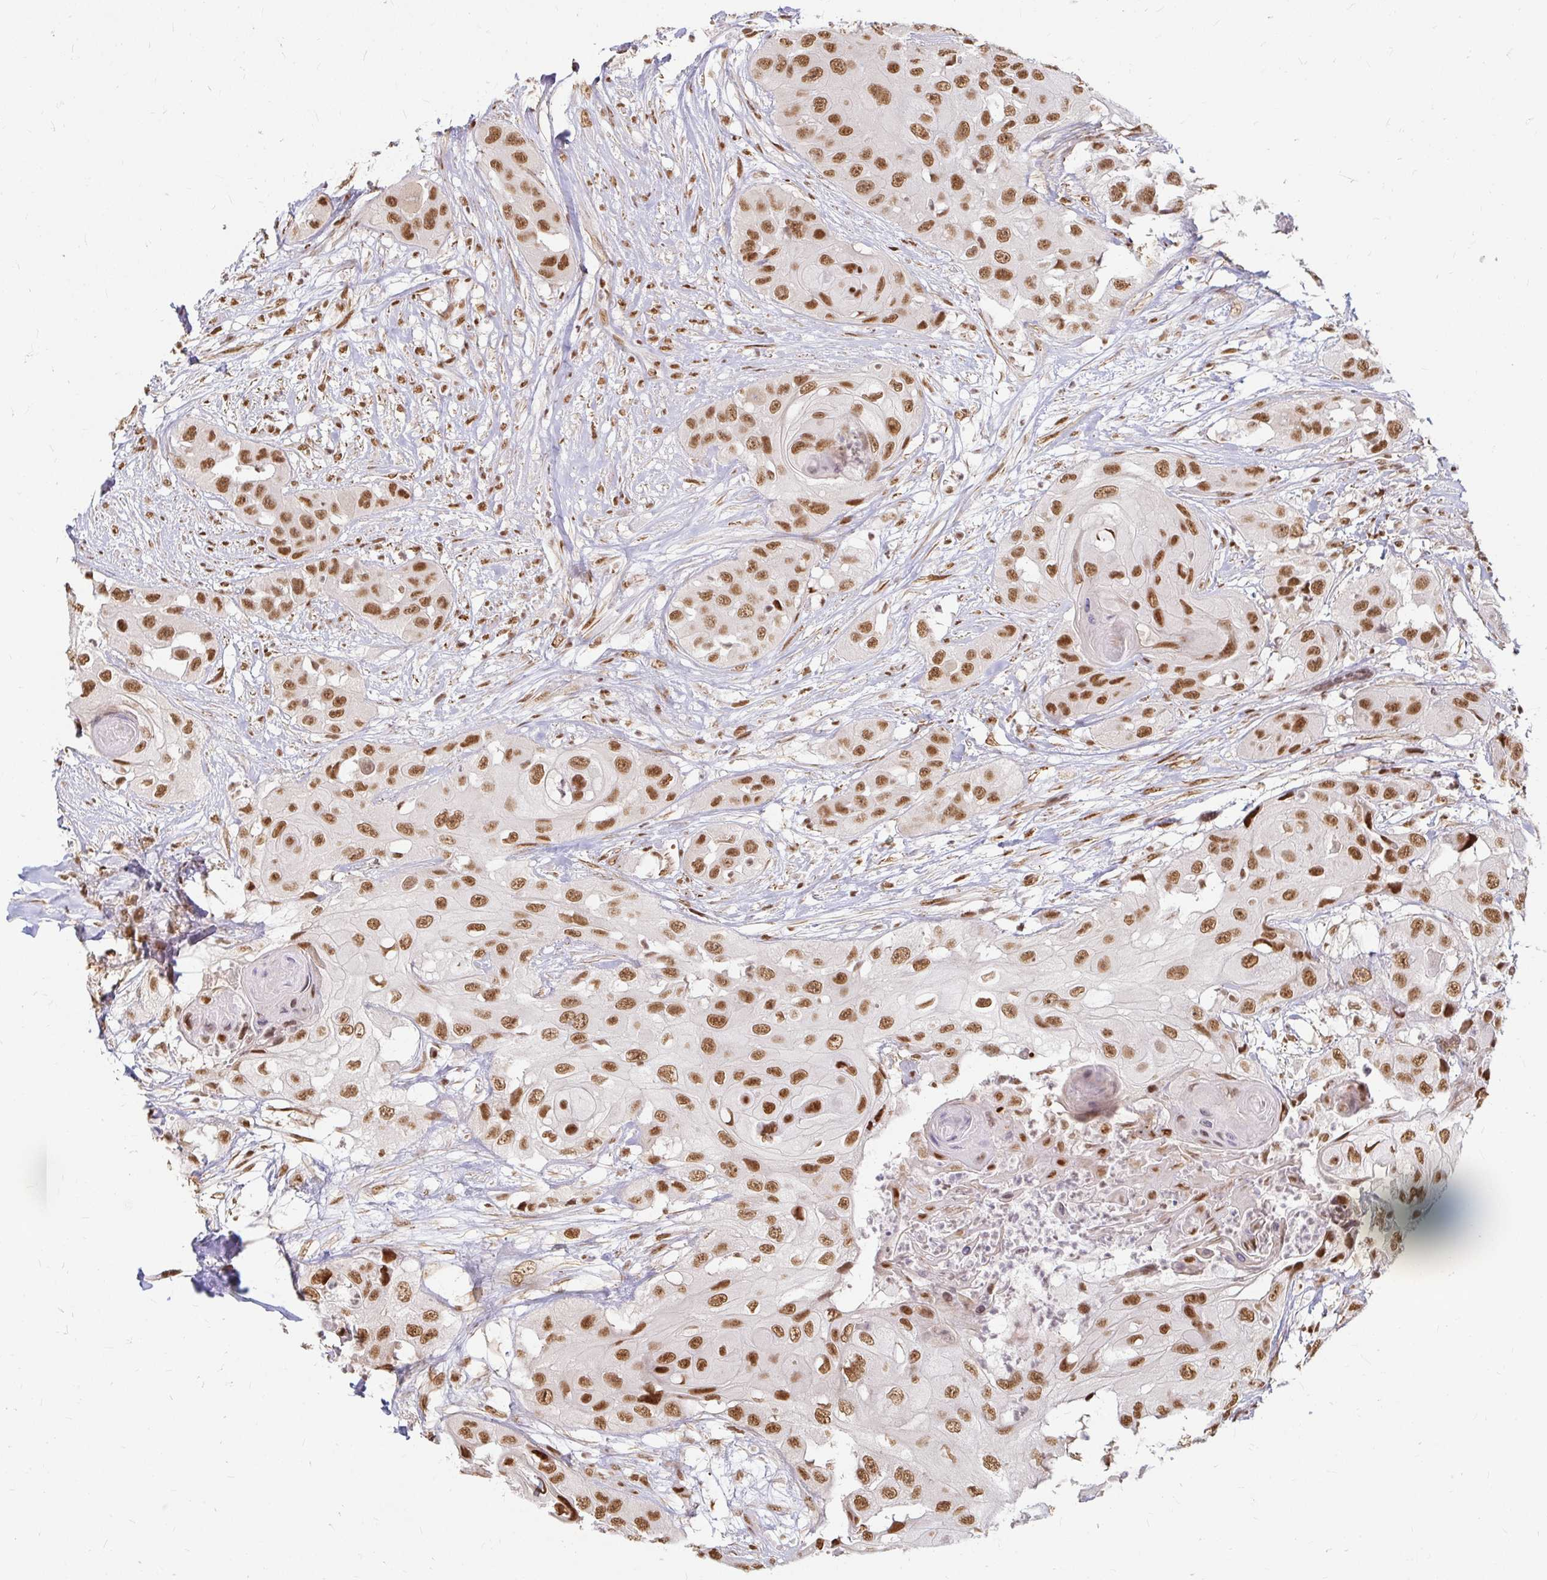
{"staining": {"intensity": "moderate", "quantity": ">75%", "location": "nuclear"}, "tissue": "head and neck cancer", "cell_type": "Tumor cells", "image_type": "cancer", "snomed": [{"axis": "morphology", "description": "Squamous cell carcinoma, NOS"}, {"axis": "topography", "description": "Head-Neck"}], "caption": "Head and neck squamous cell carcinoma stained with immunohistochemistry (IHC) exhibits moderate nuclear expression in about >75% of tumor cells. Ihc stains the protein of interest in brown and the nuclei are stained blue.", "gene": "HNRNPU", "patient": {"sex": "male", "age": 83}}